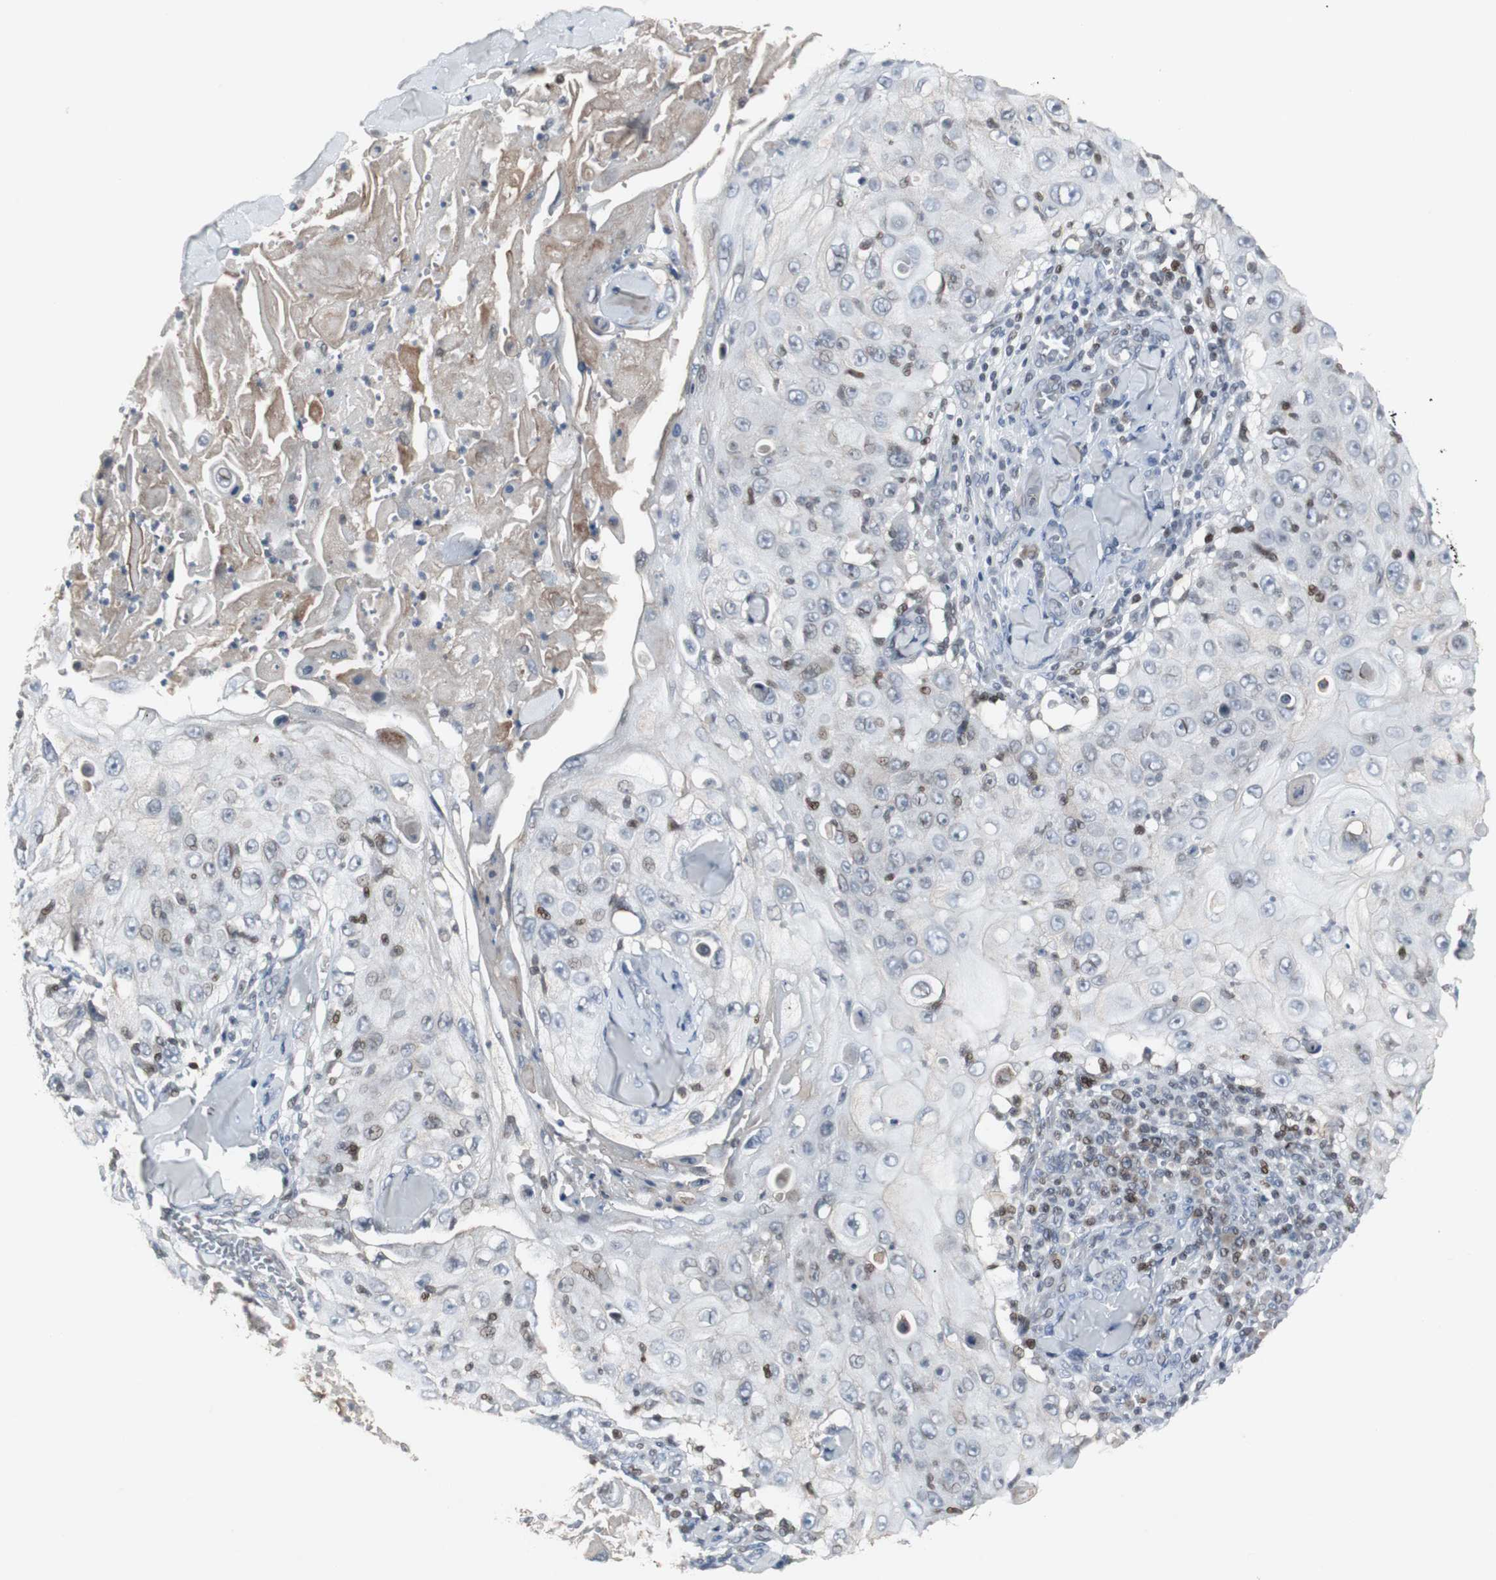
{"staining": {"intensity": "moderate", "quantity": "<25%", "location": "nuclear"}, "tissue": "skin cancer", "cell_type": "Tumor cells", "image_type": "cancer", "snomed": [{"axis": "morphology", "description": "Squamous cell carcinoma, NOS"}, {"axis": "topography", "description": "Skin"}], "caption": "IHC of skin cancer displays low levels of moderate nuclear expression in about <25% of tumor cells.", "gene": "ZNF396", "patient": {"sex": "male", "age": 86}}